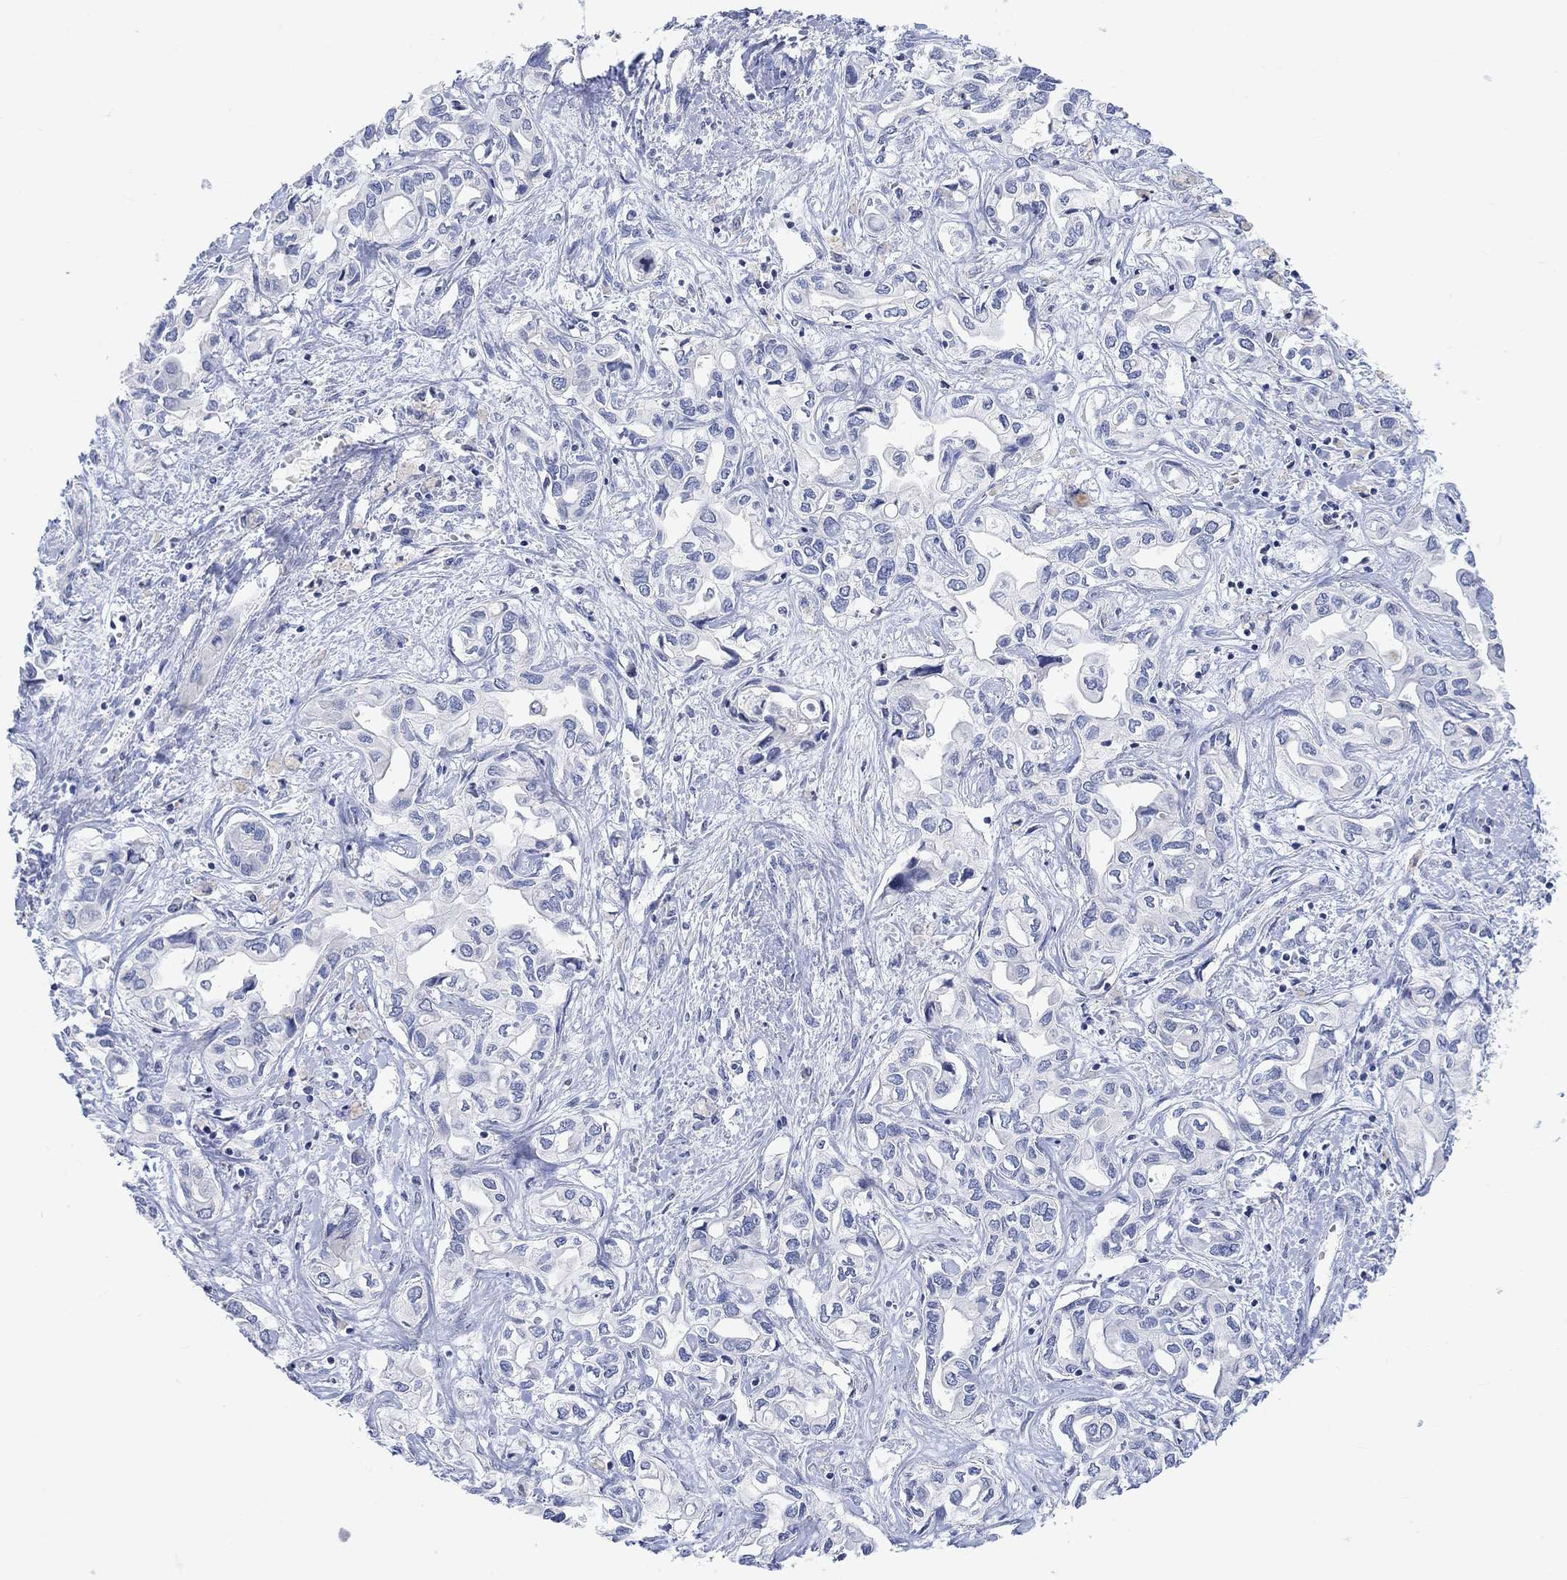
{"staining": {"intensity": "negative", "quantity": "none", "location": "none"}, "tissue": "liver cancer", "cell_type": "Tumor cells", "image_type": "cancer", "snomed": [{"axis": "morphology", "description": "Cholangiocarcinoma"}, {"axis": "topography", "description": "Liver"}], "caption": "Tumor cells are negative for brown protein staining in liver cholangiocarcinoma.", "gene": "ATP6V1E2", "patient": {"sex": "female", "age": 64}}